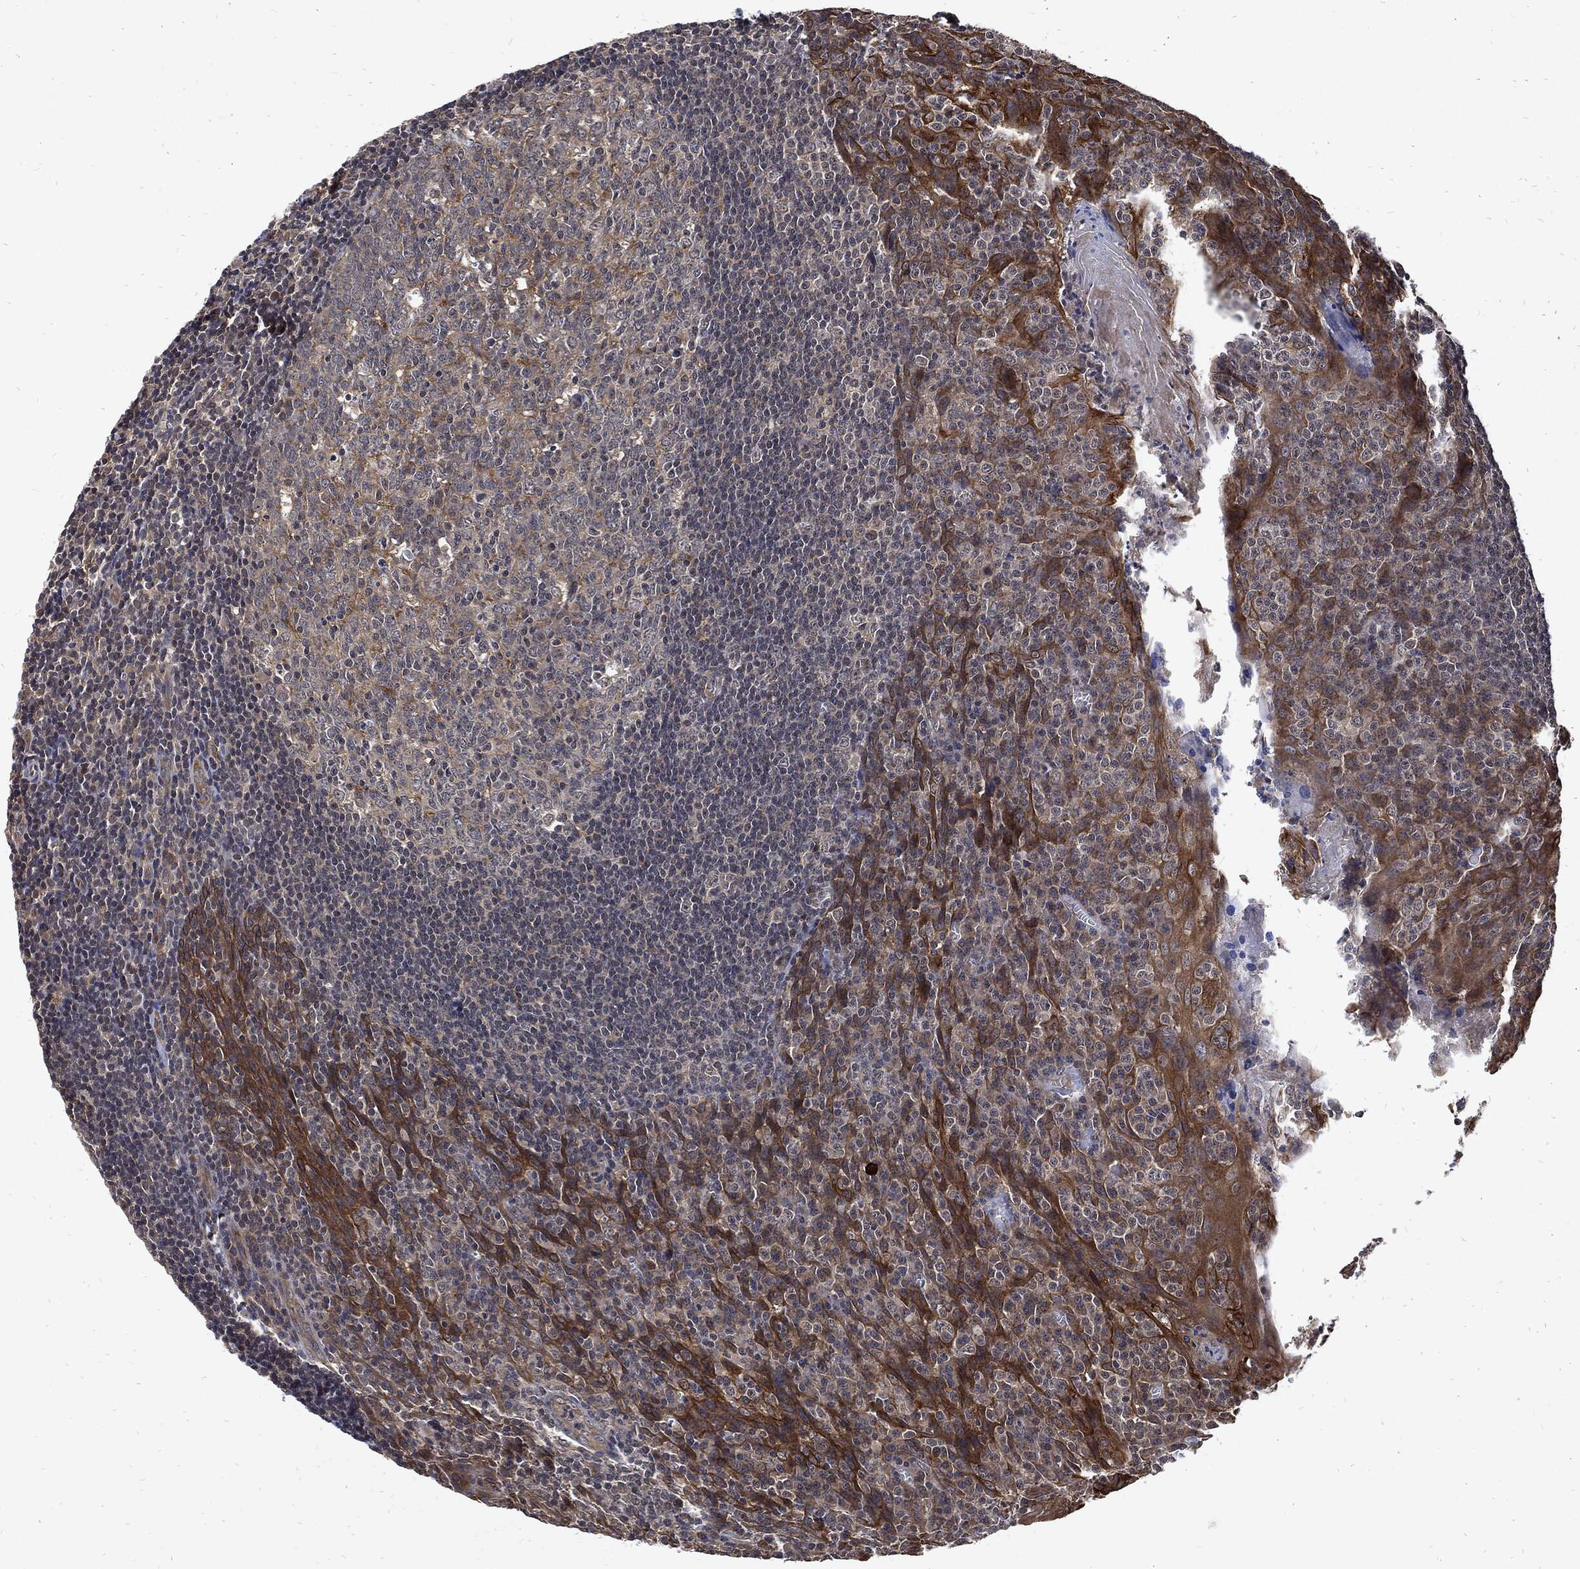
{"staining": {"intensity": "moderate", "quantity": "<25%", "location": "cytoplasmic/membranous"}, "tissue": "tonsil", "cell_type": "Germinal center cells", "image_type": "normal", "snomed": [{"axis": "morphology", "description": "Normal tissue, NOS"}, {"axis": "topography", "description": "Tonsil"}], "caption": "Tonsil stained with DAB immunohistochemistry (IHC) displays low levels of moderate cytoplasmic/membranous staining in about <25% of germinal center cells. Nuclei are stained in blue.", "gene": "DCTN1", "patient": {"sex": "male", "age": 20}}